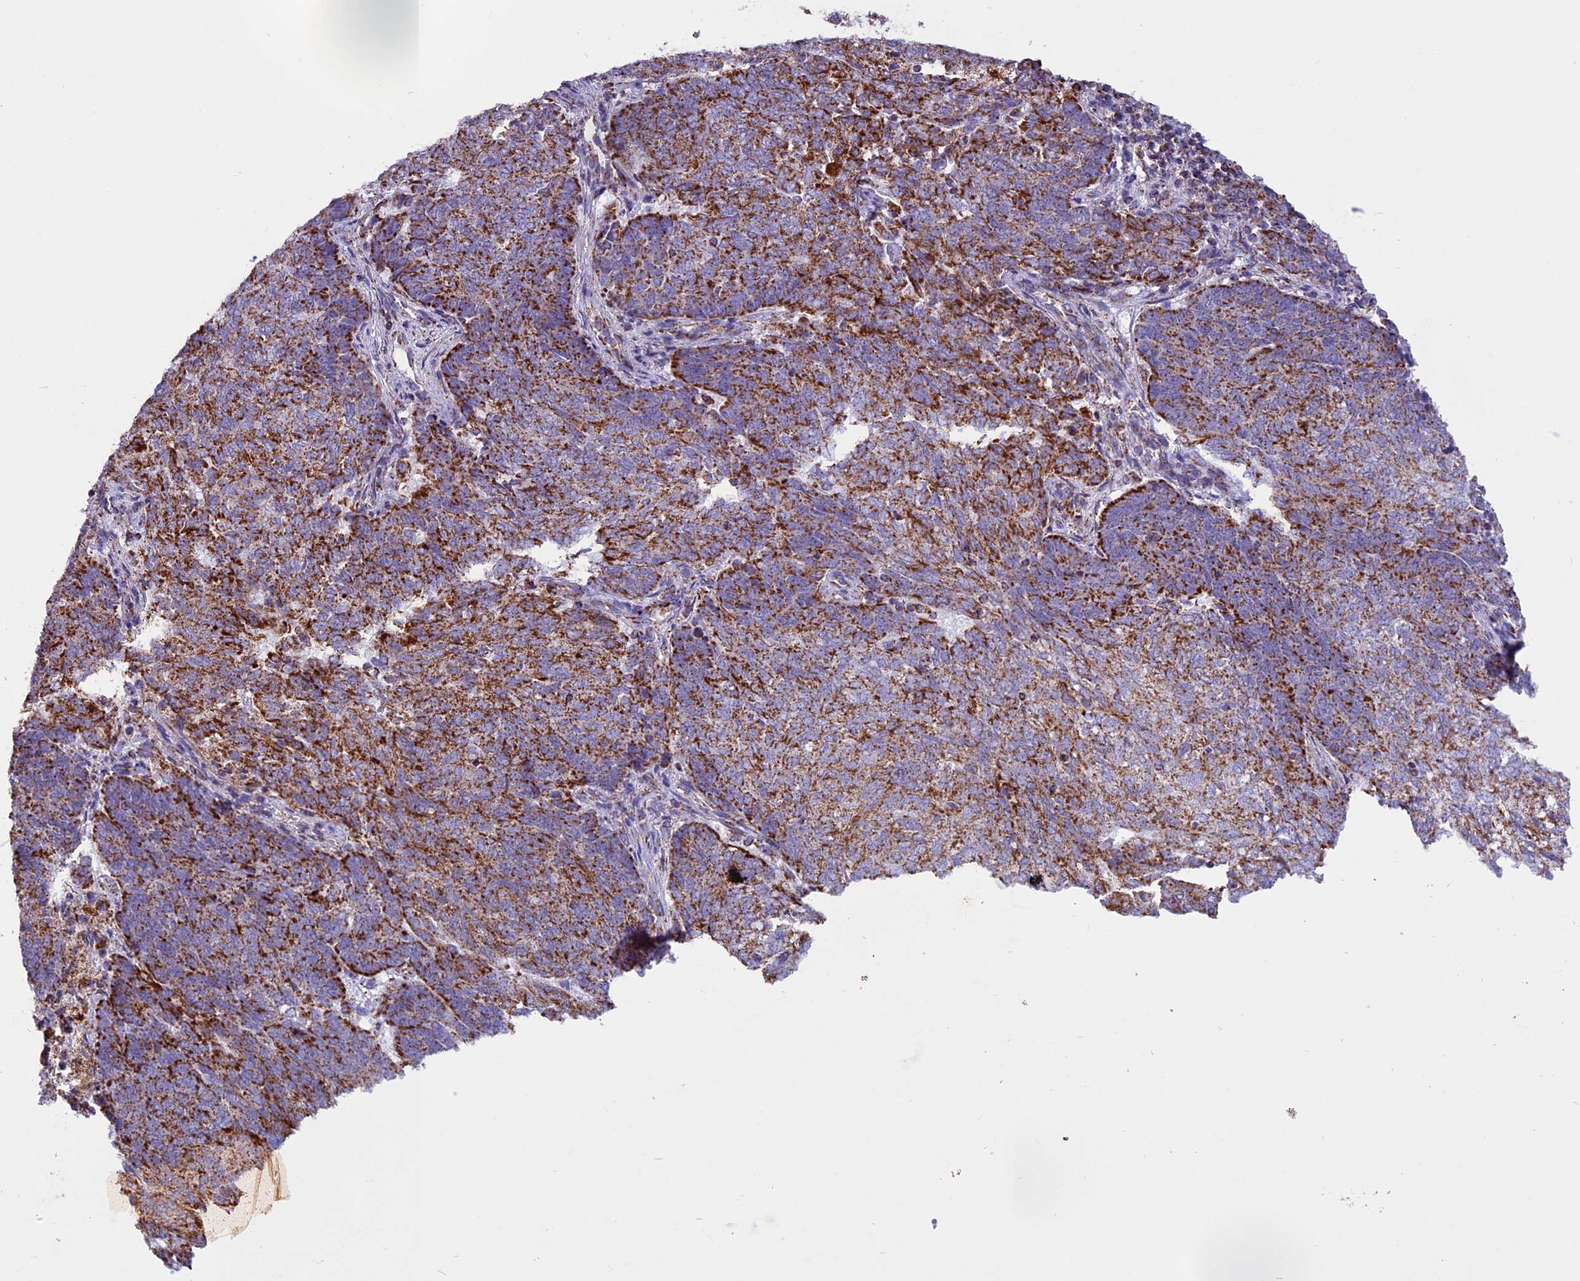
{"staining": {"intensity": "strong", "quantity": ">75%", "location": "cytoplasmic/membranous"}, "tissue": "endometrial cancer", "cell_type": "Tumor cells", "image_type": "cancer", "snomed": [{"axis": "morphology", "description": "Adenocarcinoma, NOS"}, {"axis": "topography", "description": "Endometrium"}], "caption": "IHC image of endometrial adenocarcinoma stained for a protein (brown), which demonstrates high levels of strong cytoplasmic/membranous positivity in about >75% of tumor cells.", "gene": "ICA1L", "patient": {"sex": "female", "age": 80}}